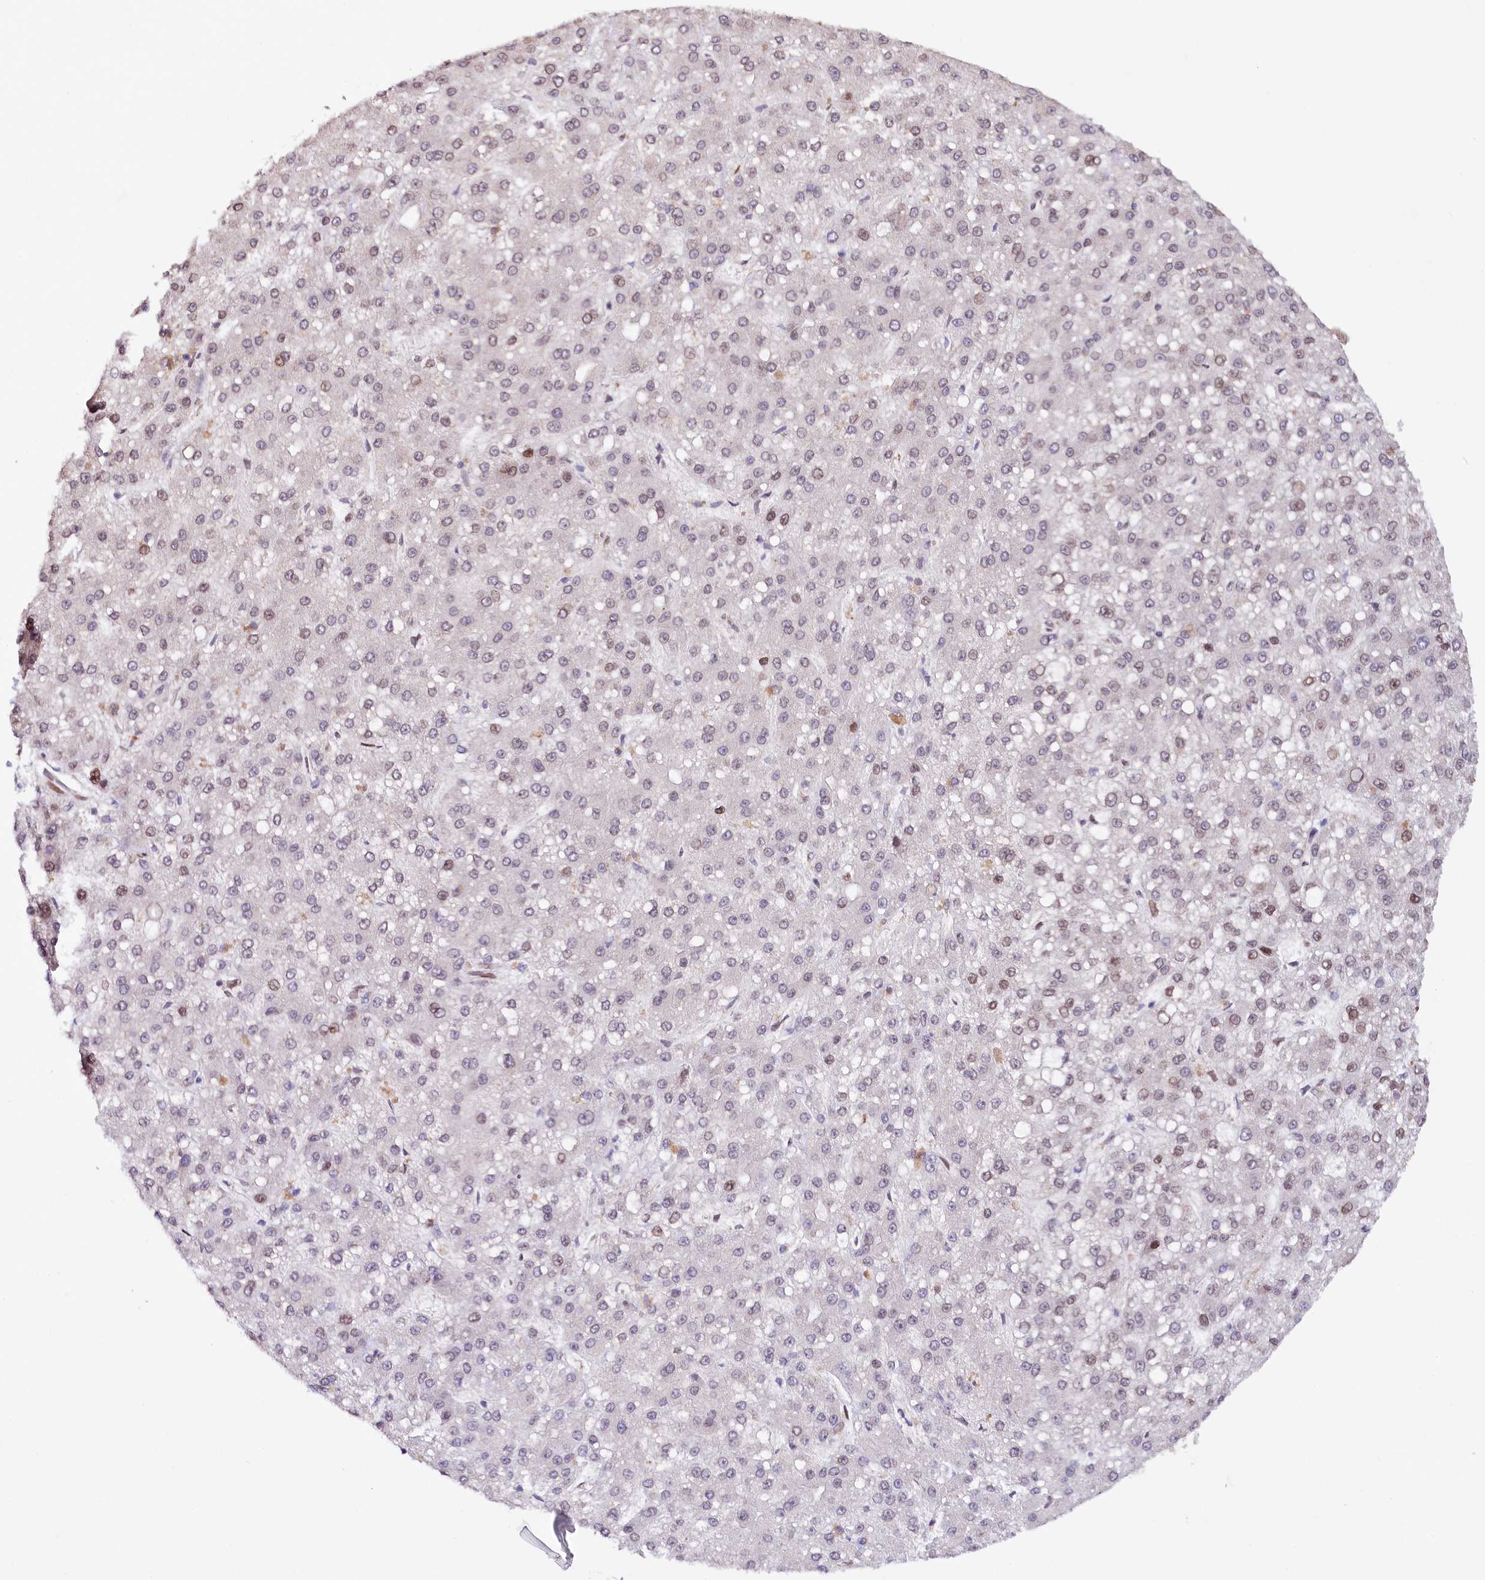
{"staining": {"intensity": "weak", "quantity": "<25%", "location": "nuclear"}, "tissue": "liver cancer", "cell_type": "Tumor cells", "image_type": "cancer", "snomed": [{"axis": "morphology", "description": "Carcinoma, Hepatocellular, NOS"}, {"axis": "topography", "description": "Liver"}], "caption": "IHC image of neoplastic tissue: human liver cancer (hepatocellular carcinoma) stained with DAB exhibits no significant protein positivity in tumor cells.", "gene": "ZNF226", "patient": {"sex": "male", "age": 67}}